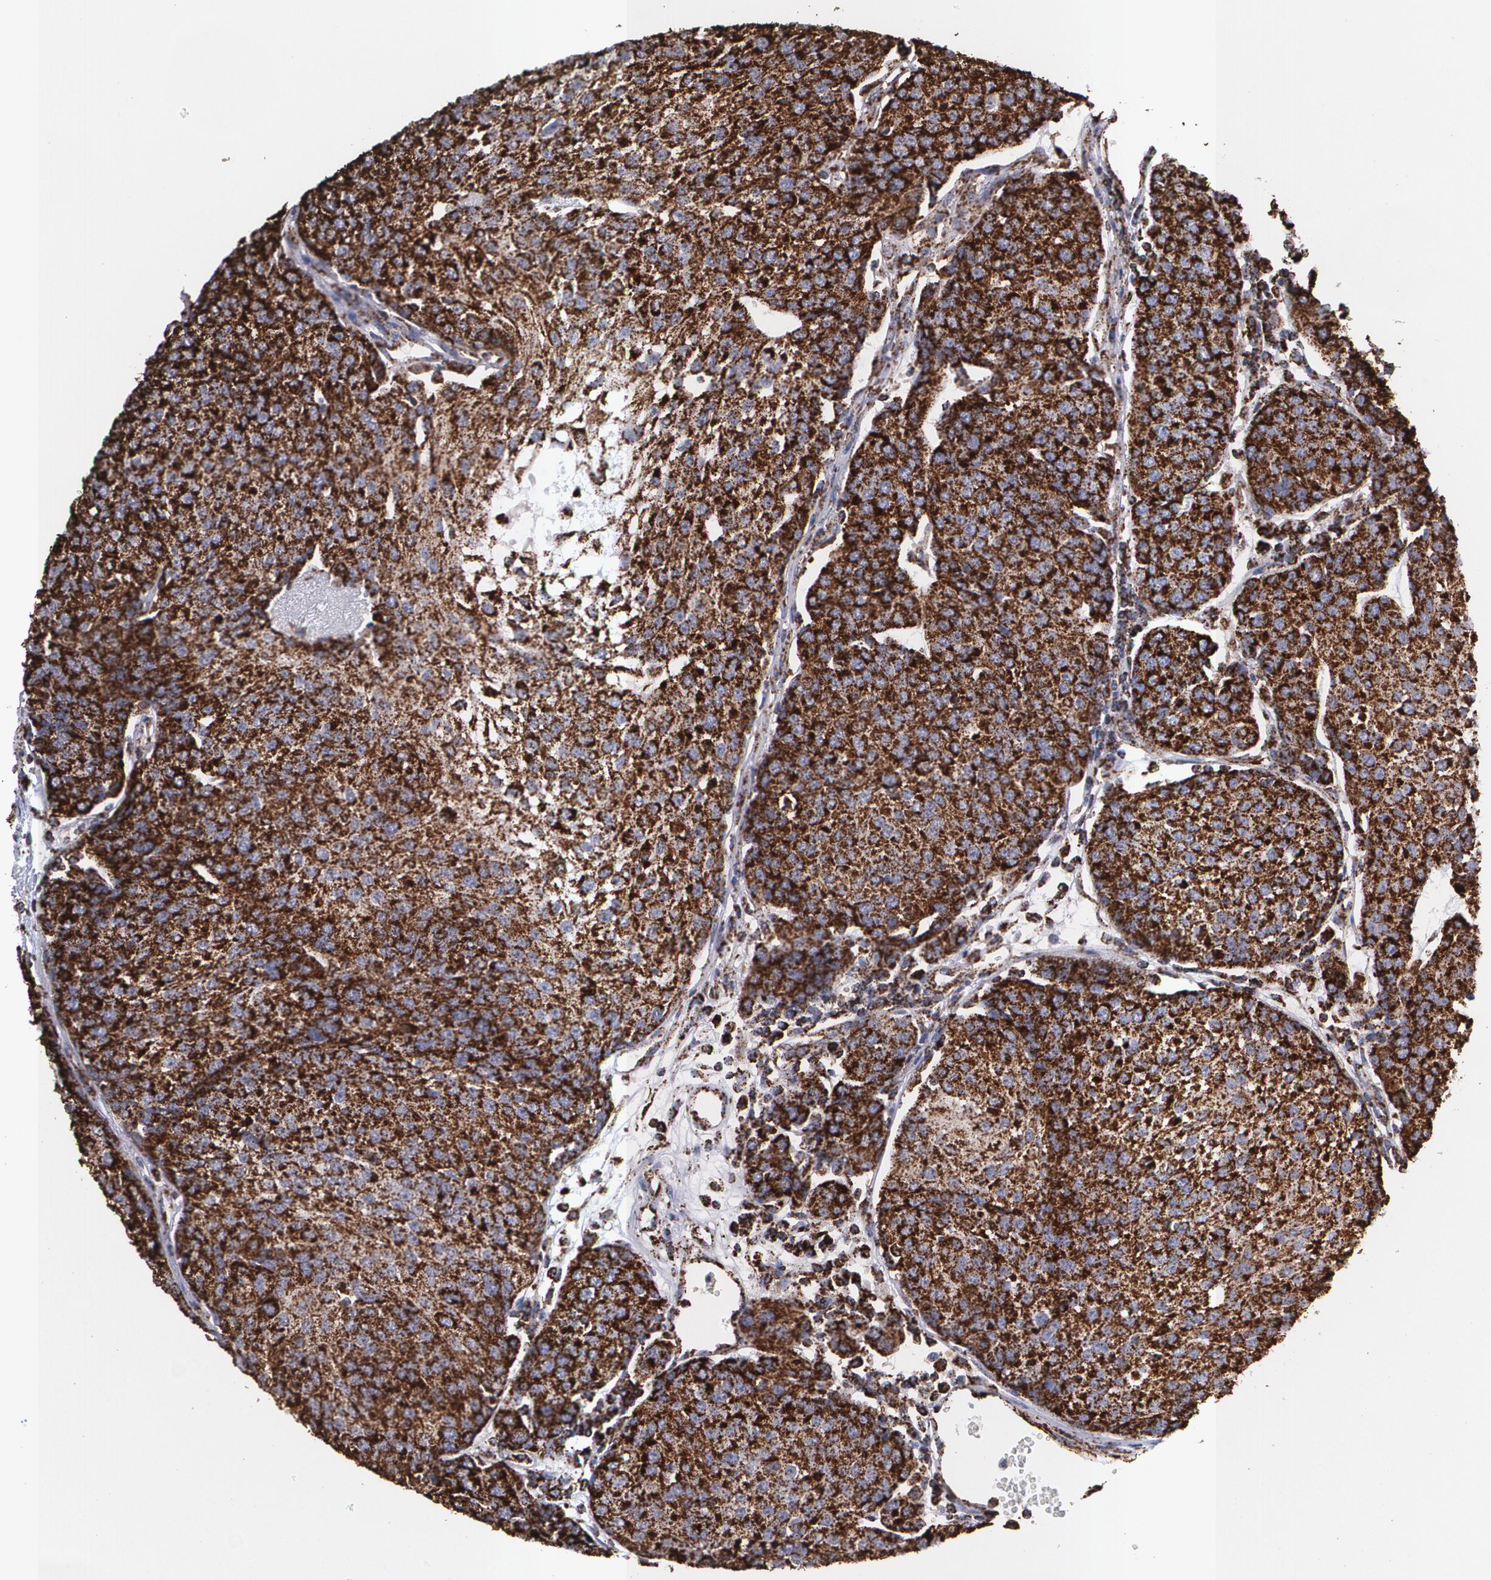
{"staining": {"intensity": "strong", "quantity": ">75%", "location": "cytoplasmic/membranous"}, "tissue": "urothelial cancer", "cell_type": "Tumor cells", "image_type": "cancer", "snomed": [{"axis": "morphology", "description": "Urothelial carcinoma, High grade"}, {"axis": "topography", "description": "Urinary bladder"}], "caption": "Protein expression analysis of human high-grade urothelial carcinoma reveals strong cytoplasmic/membranous positivity in about >75% of tumor cells.", "gene": "HSPD1", "patient": {"sex": "female", "age": 85}}